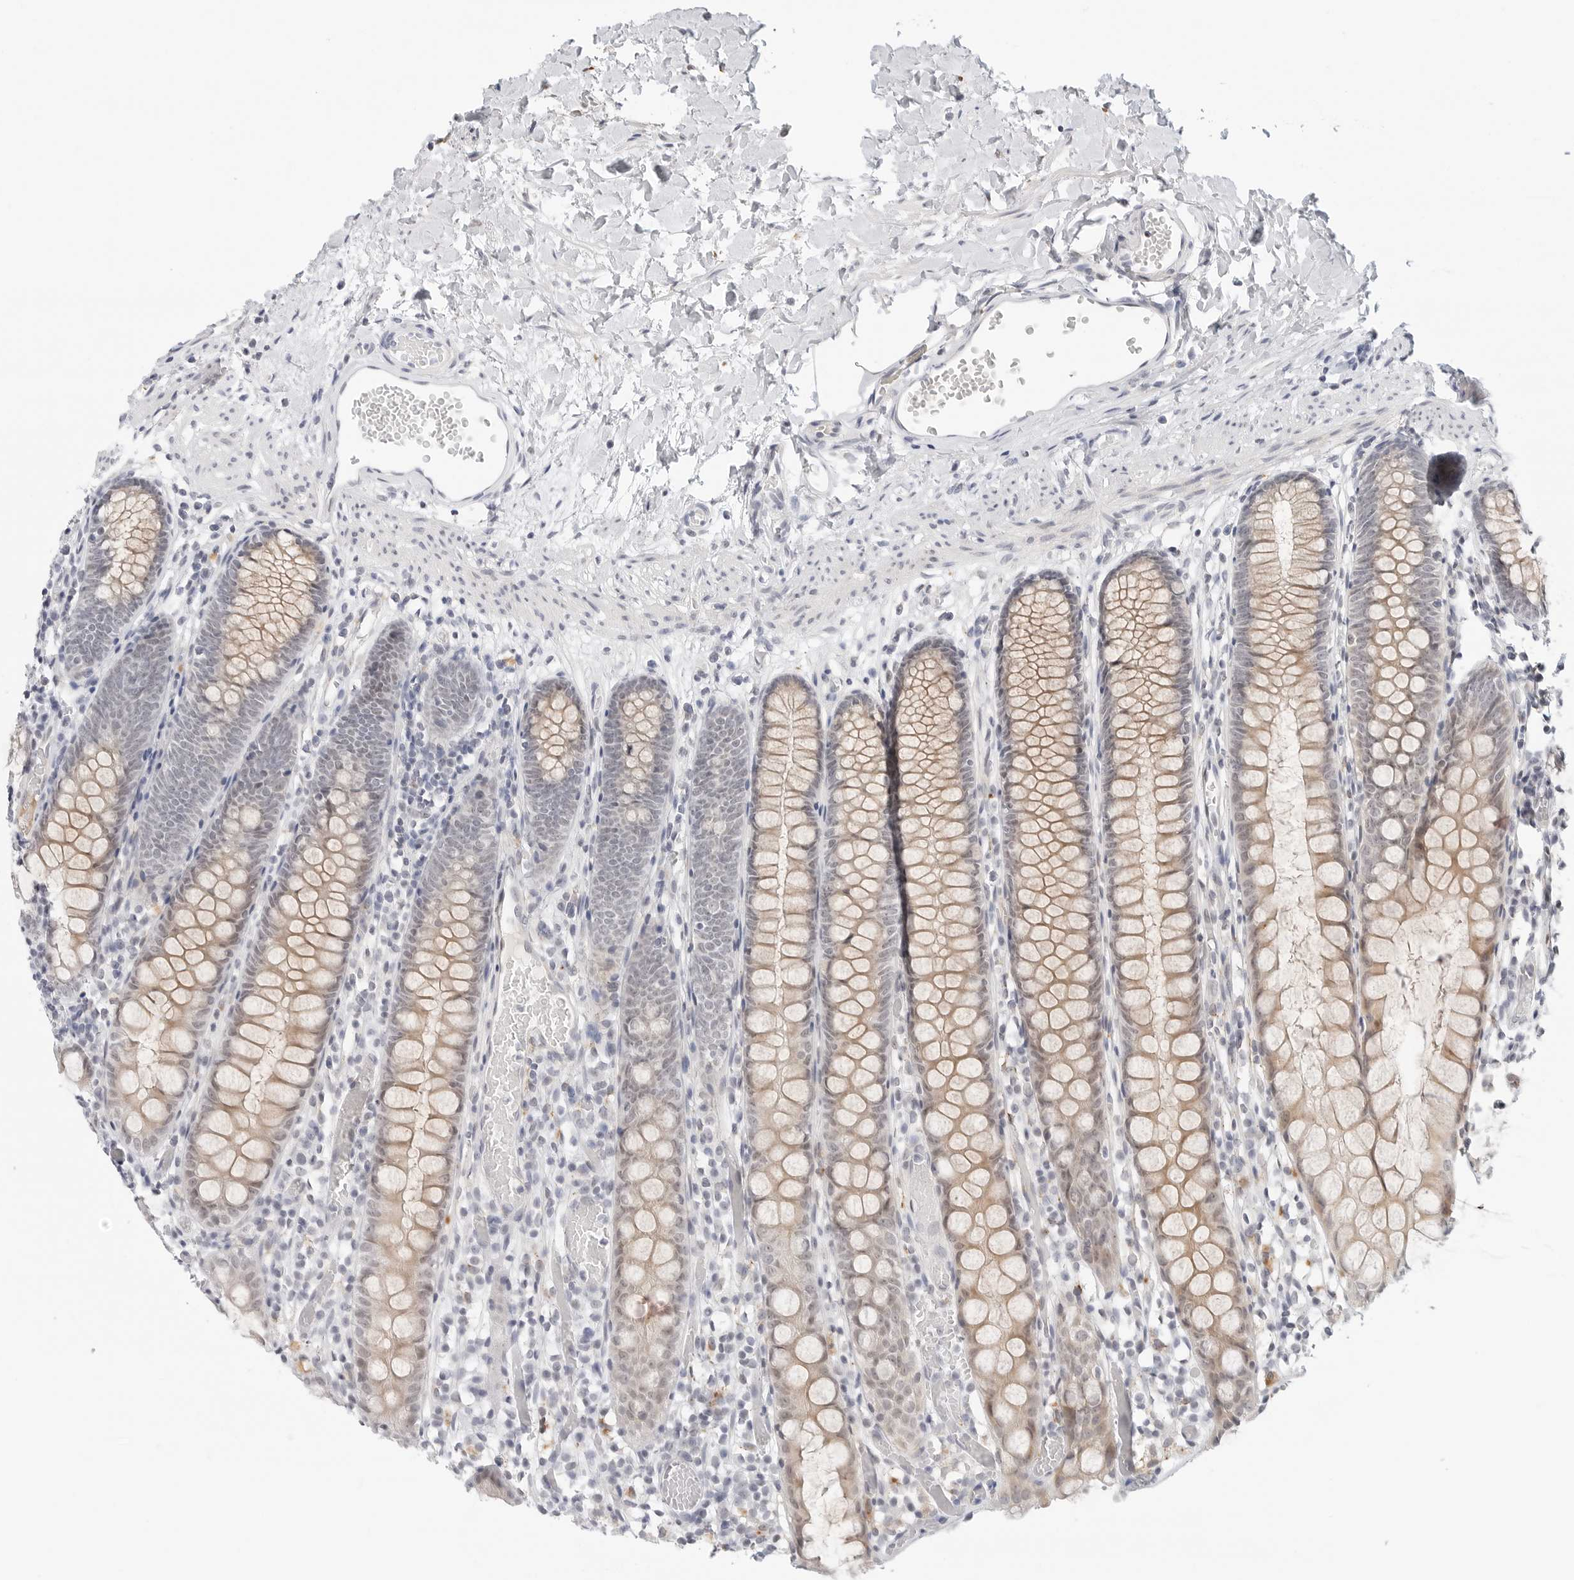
{"staining": {"intensity": "negative", "quantity": "none", "location": "none"}, "tissue": "colon", "cell_type": "Endothelial cells", "image_type": "normal", "snomed": [{"axis": "morphology", "description": "Normal tissue, NOS"}, {"axis": "topography", "description": "Colon"}], "caption": "Micrograph shows no significant protein staining in endothelial cells of benign colon.", "gene": "TSEN2", "patient": {"sex": "male", "age": 14}}